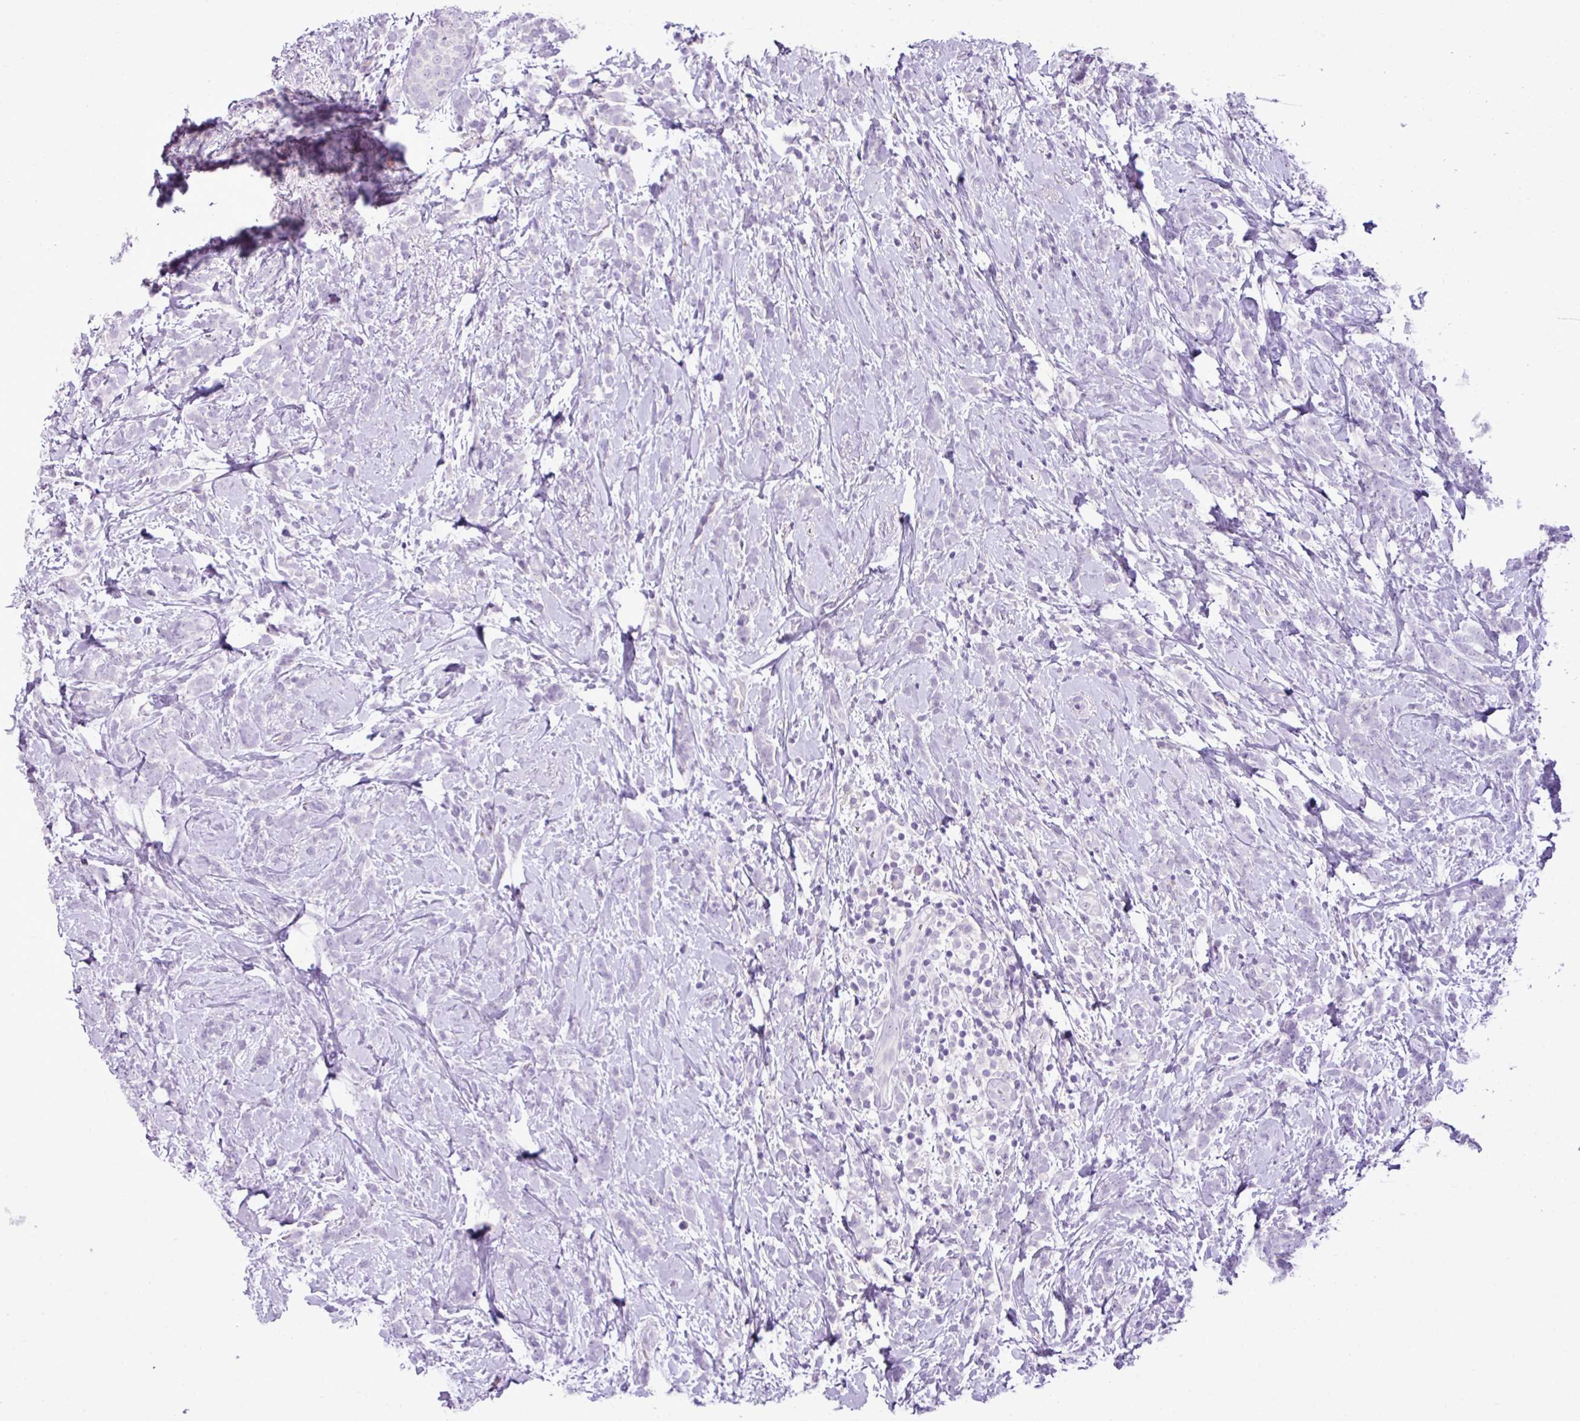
{"staining": {"intensity": "negative", "quantity": "none", "location": "none"}, "tissue": "breast cancer", "cell_type": "Tumor cells", "image_type": "cancer", "snomed": [{"axis": "morphology", "description": "Lobular carcinoma"}, {"axis": "topography", "description": "Breast"}], "caption": "Immunohistochemistry of human breast cancer reveals no expression in tumor cells.", "gene": "HTR3E", "patient": {"sex": "female", "age": 58}}